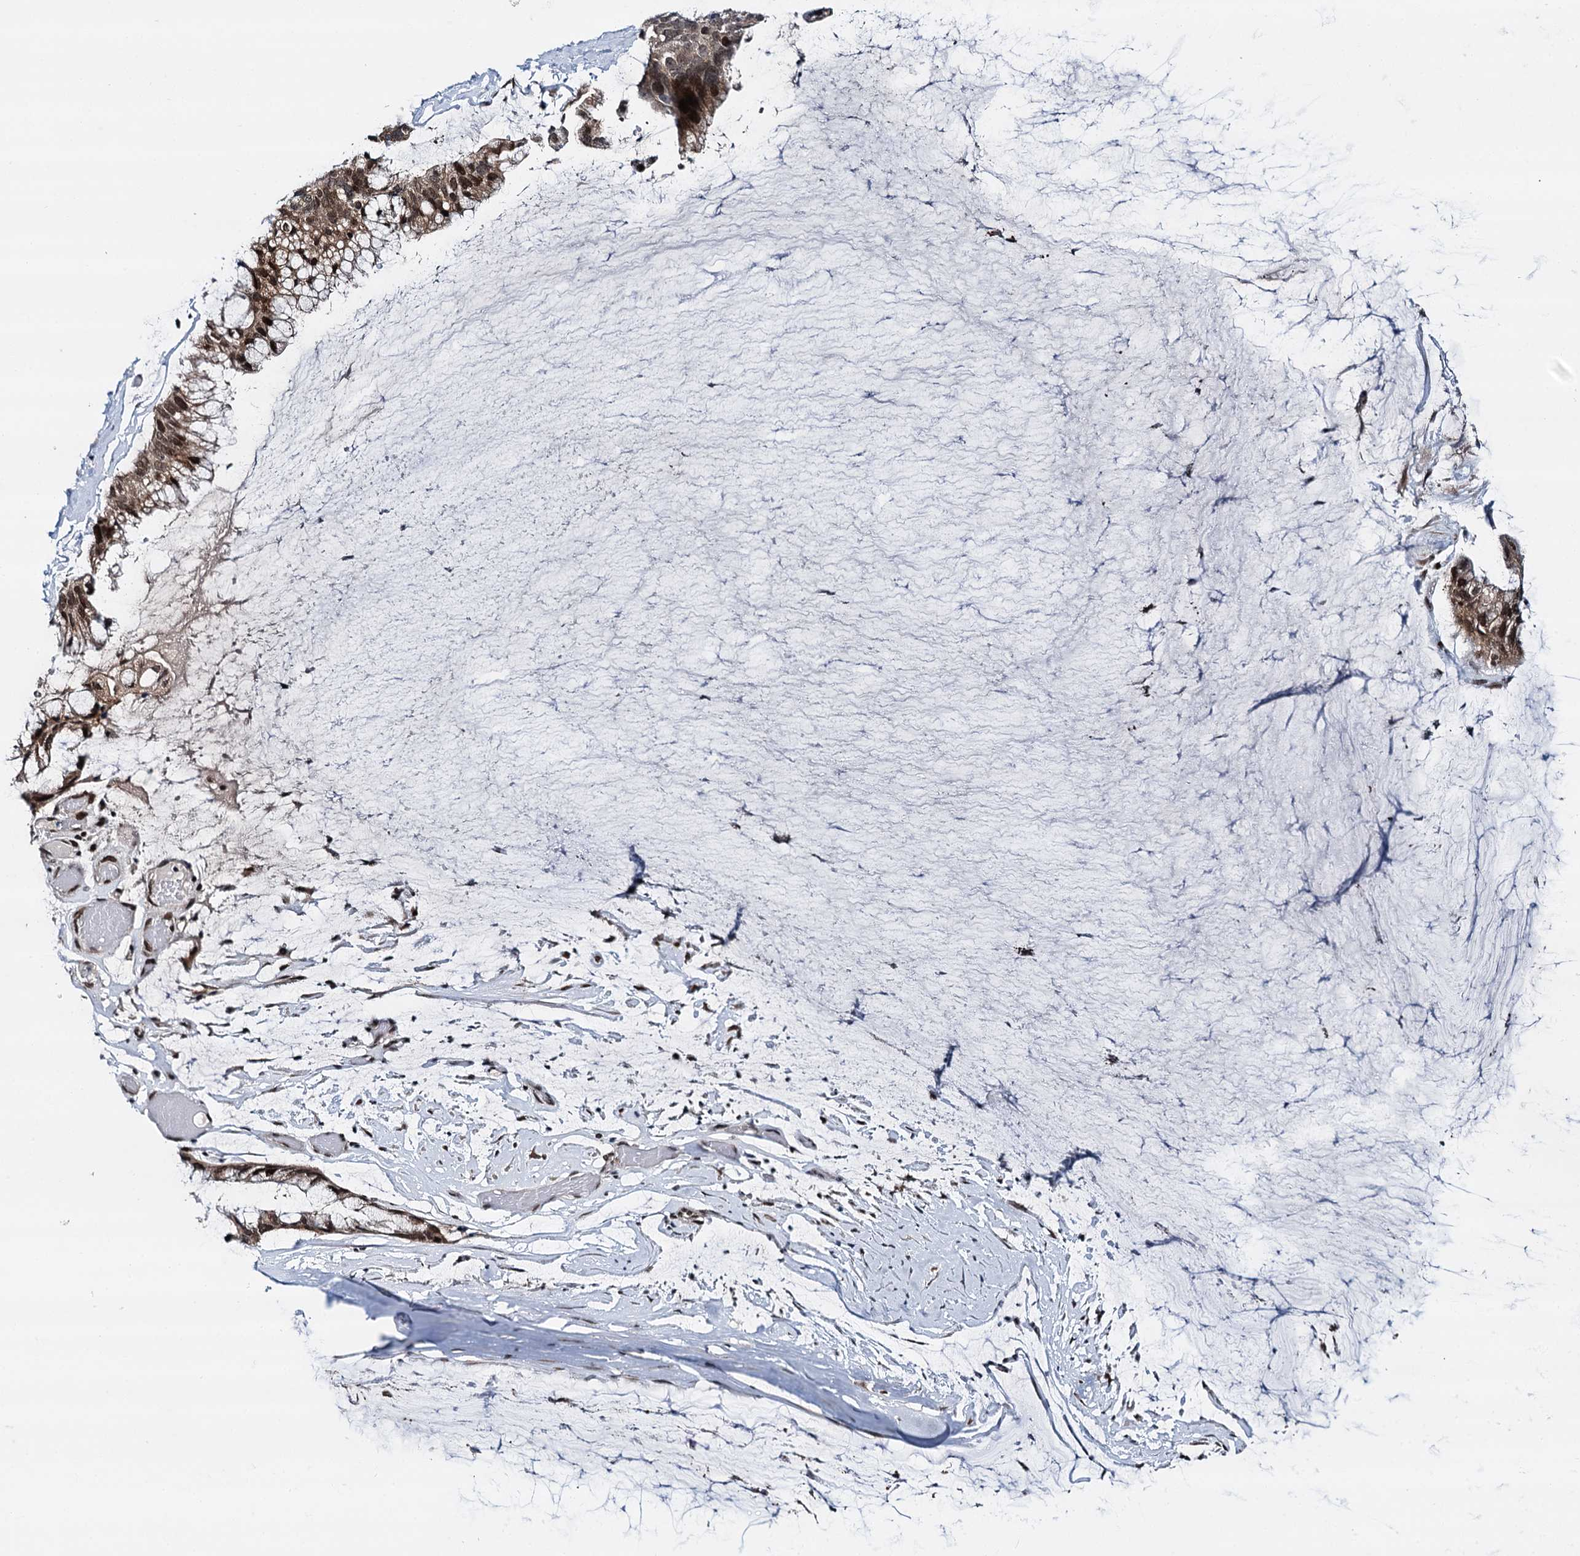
{"staining": {"intensity": "moderate", "quantity": ">75%", "location": "cytoplasmic/membranous,nuclear"}, "tissue": "ovarian cancer", "cell_type": "Tumor cells", "image_type": "cancer", "snomed": [{"axis": "morphology", "description": "Cystadenocarcinoma, mucinous, NOS"}, {"axis": "topography", "description": "Ovary"}], "caption": "Human ovarian cancer stained with a brown dye reveals moderate cytoplasmic/membranous and nuclear positive staining in approximately >75% of tumor cells.", "gene": "RUFY2", "patient": {"sex": "female", "age": 39}}